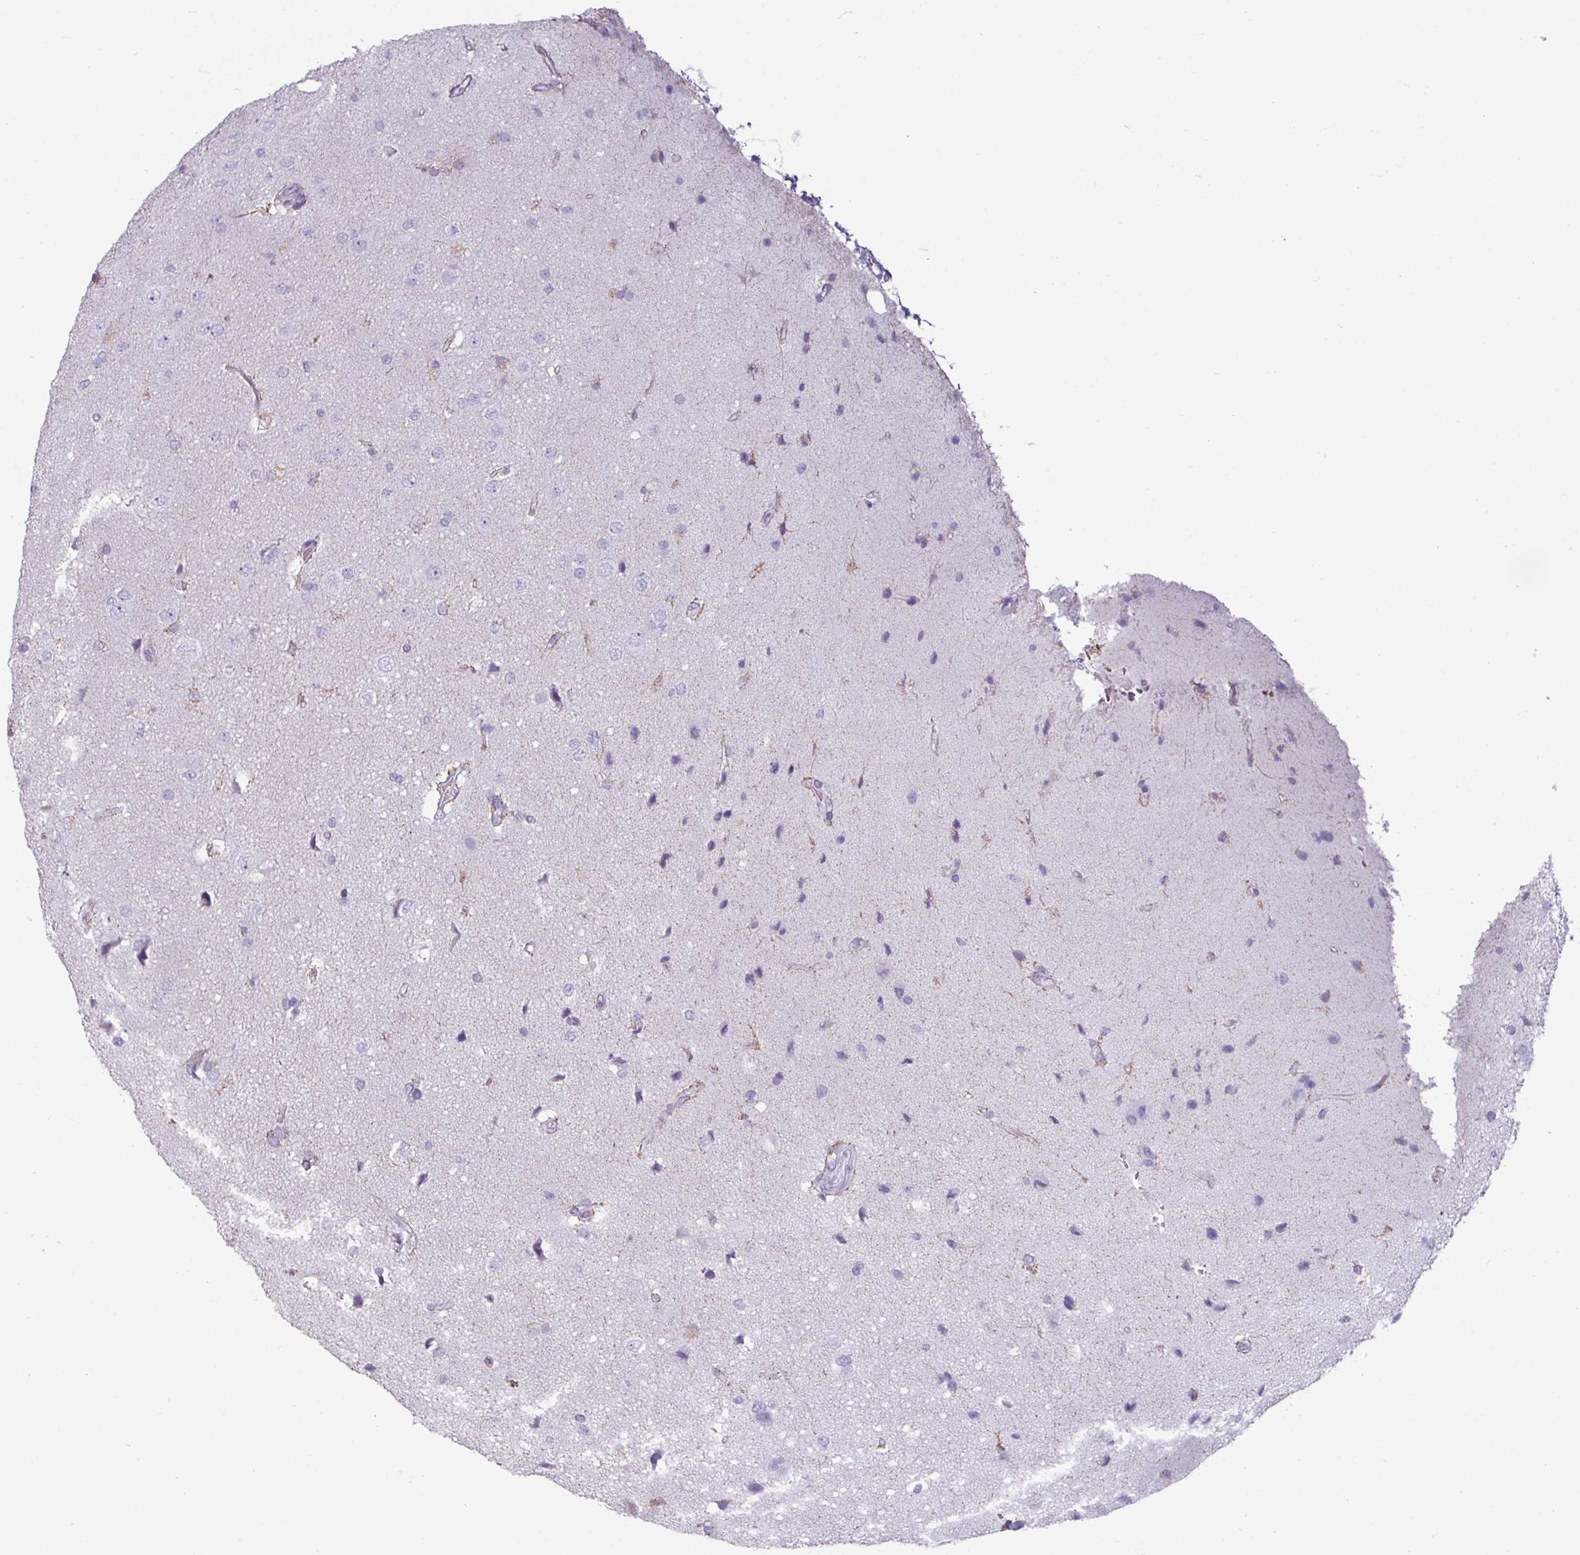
{"staining": {"intensity": "negative", "quantity": "none", "location": "none"}, "tissue": "glioma", "cell_type": "Tumor cells", "image_type": "cancer", "snomed": [{"axis": "morphology", "description": "Glioma, malignant, High grade"}, {"axis": "topography", "description": "Brain"}], "caption": "This is a image of IHC staining of malignant glioma (high-grade), which shows no expression in tumor cells.", "gene": "CLCA1", "patient": {"sex": "male", "age": 72}}